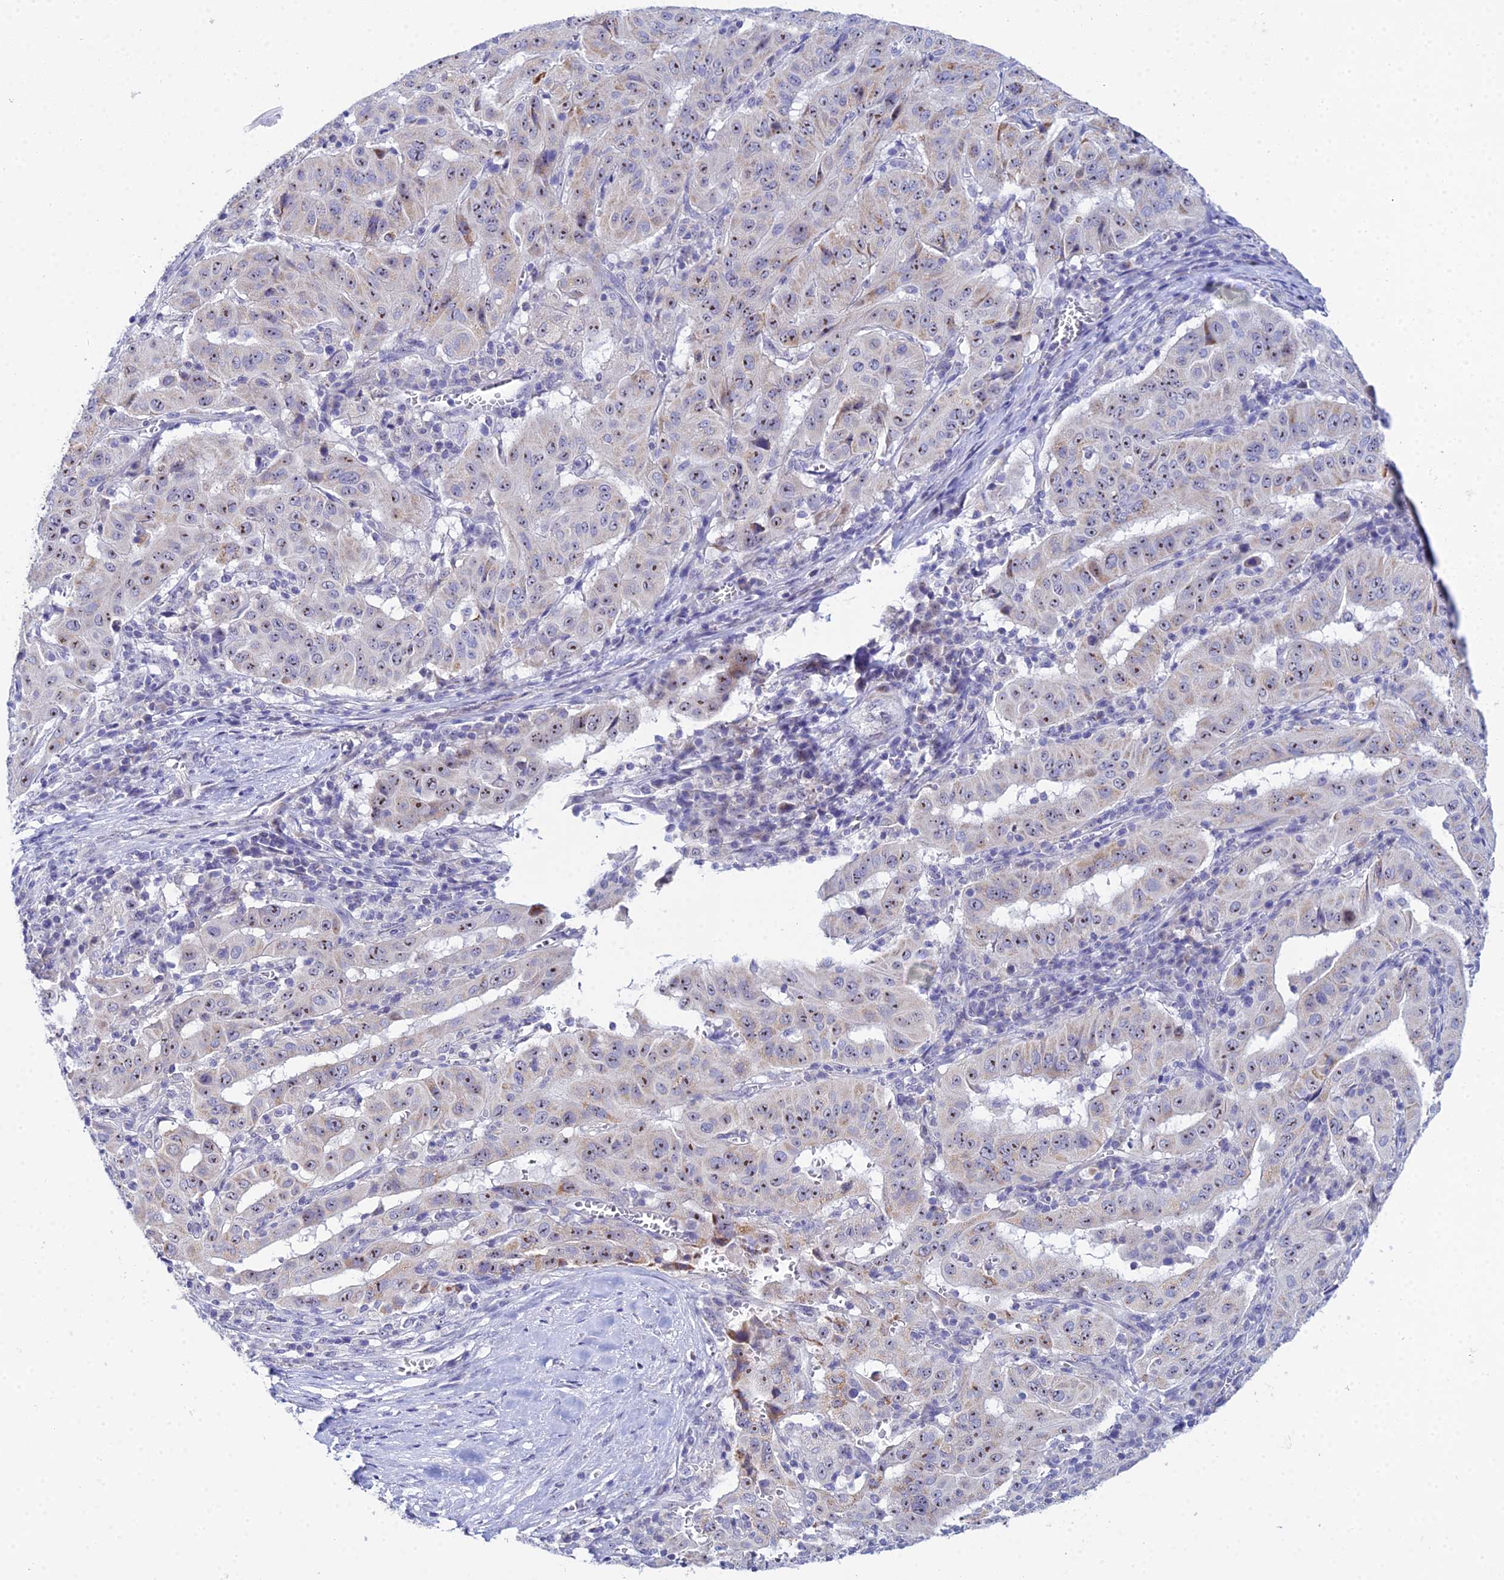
{"staining": {"intensity": "moderate", "quantity": ">75%", "location": "cytoplasmic/membranous,nuclear"}, "tissue": "pancreatic cancer", "cell_type": "Tumor cells", "image_type": "cancer", "snomed": [{"axis": "morphology", "description": "Adenocarcinoma, NOS"}, {"axis": "topography", "description": "Pancreas"}], "caption": "A micrograph of human adenocarcinoma (pancreatic) stained for a protein exhibits moderate cytoplasmic/membranous and nuclear brown staining in tumor cells.", "gene": "PLPP4", "patient": {"sex": "male", "age": 63}}